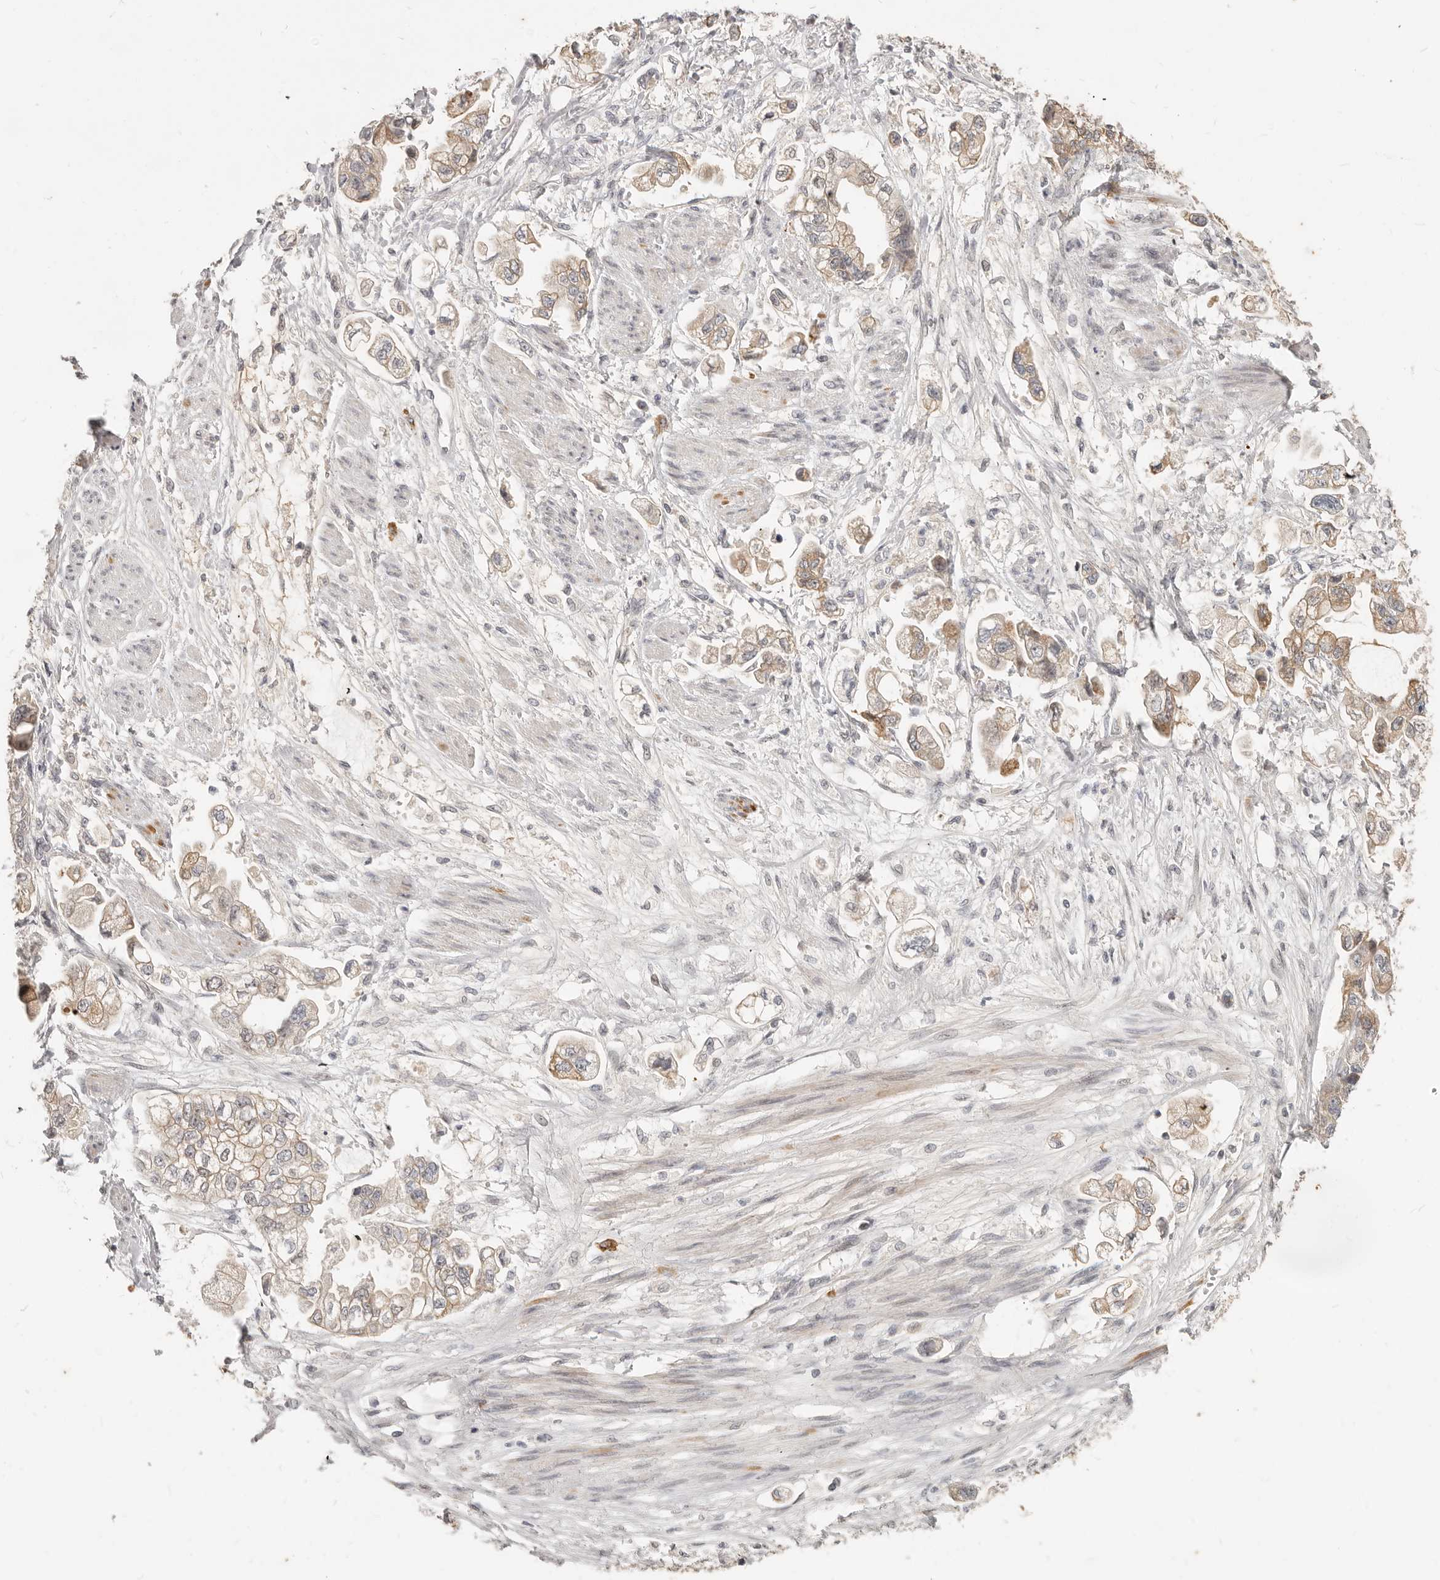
{"staining": {"intensity": "moderate", "quantity": "25%-75%", "location": "cytoplasmic/membranous"}, "tissue": "stomach cancer", "cell_type": "Tumor cells", "image_type": "cancer", "snomed": [{"axis": "morphology", "description": "Adenocarcinoma, NOS"}, {"axis": "topography", "description": "Stomach"}], "caption": "Stomach cancer (adenocarcinoma) stained for a protein reveals moderate cytoplasmic/membranous positivity in tumor cells.", "gene": "RFC2", "patient": {"sex": "male", "age": 62}}